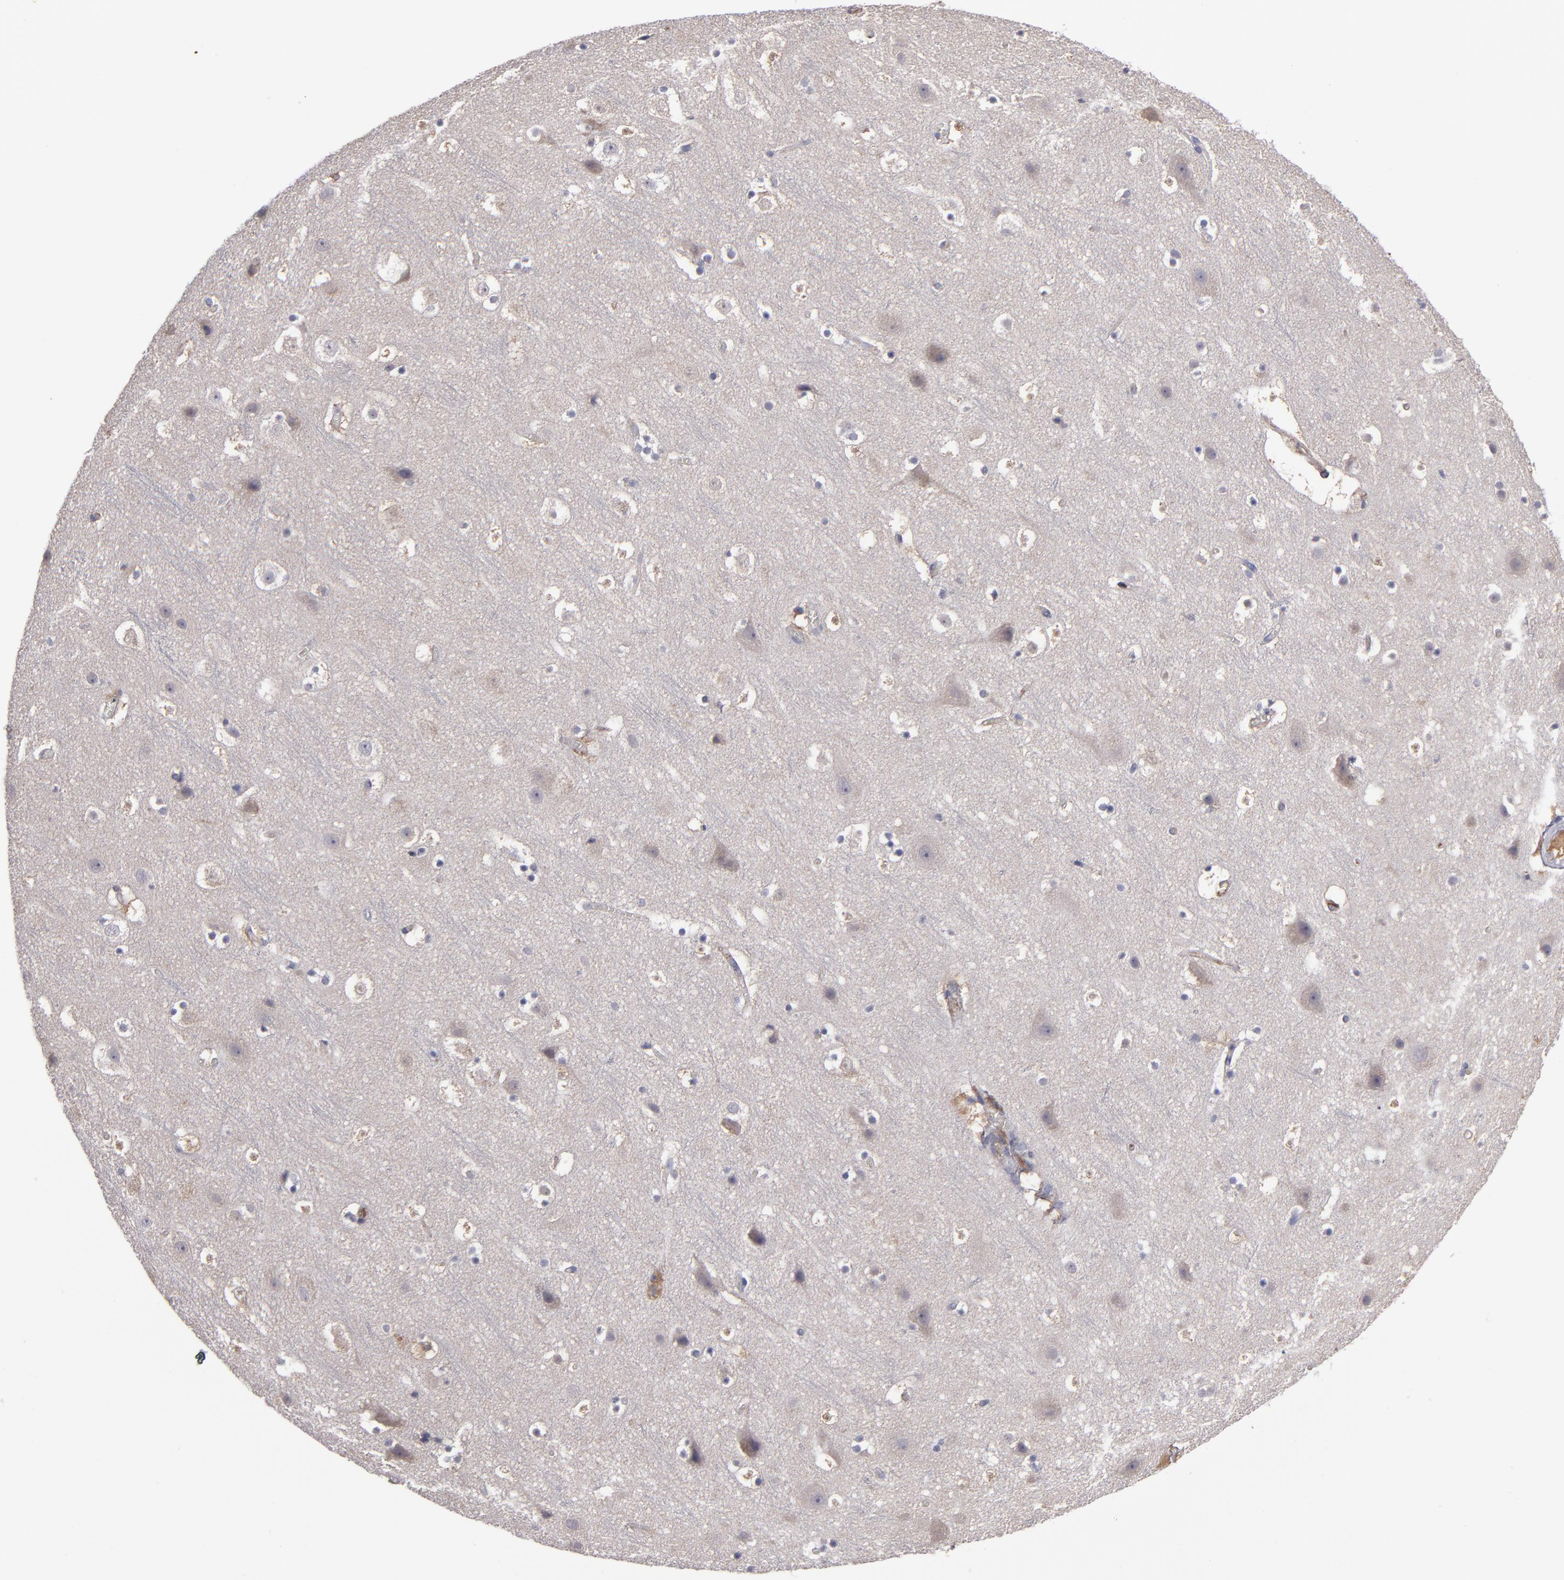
{"staining": {"intensity": "negative", "quantity": "none", "location": "none"}, "tissue": "cerebral cortex", "cell_type": "Endothelial cells", "image_type": "normal", "snomed": [{"axis": "morphology", "description": "Normal tissue, NOS"}, {"axis": "topography", "description": "Cerebral cortex"}], "caption": "High power microscopy photomicrograph of an immunohistochemistry (IHC) histopathology image of normal cerebral cortex, revealing no significant positivity in endothelial cells.", "gene": "MMP11", "patient": {"sex": "male", "age": 45}}